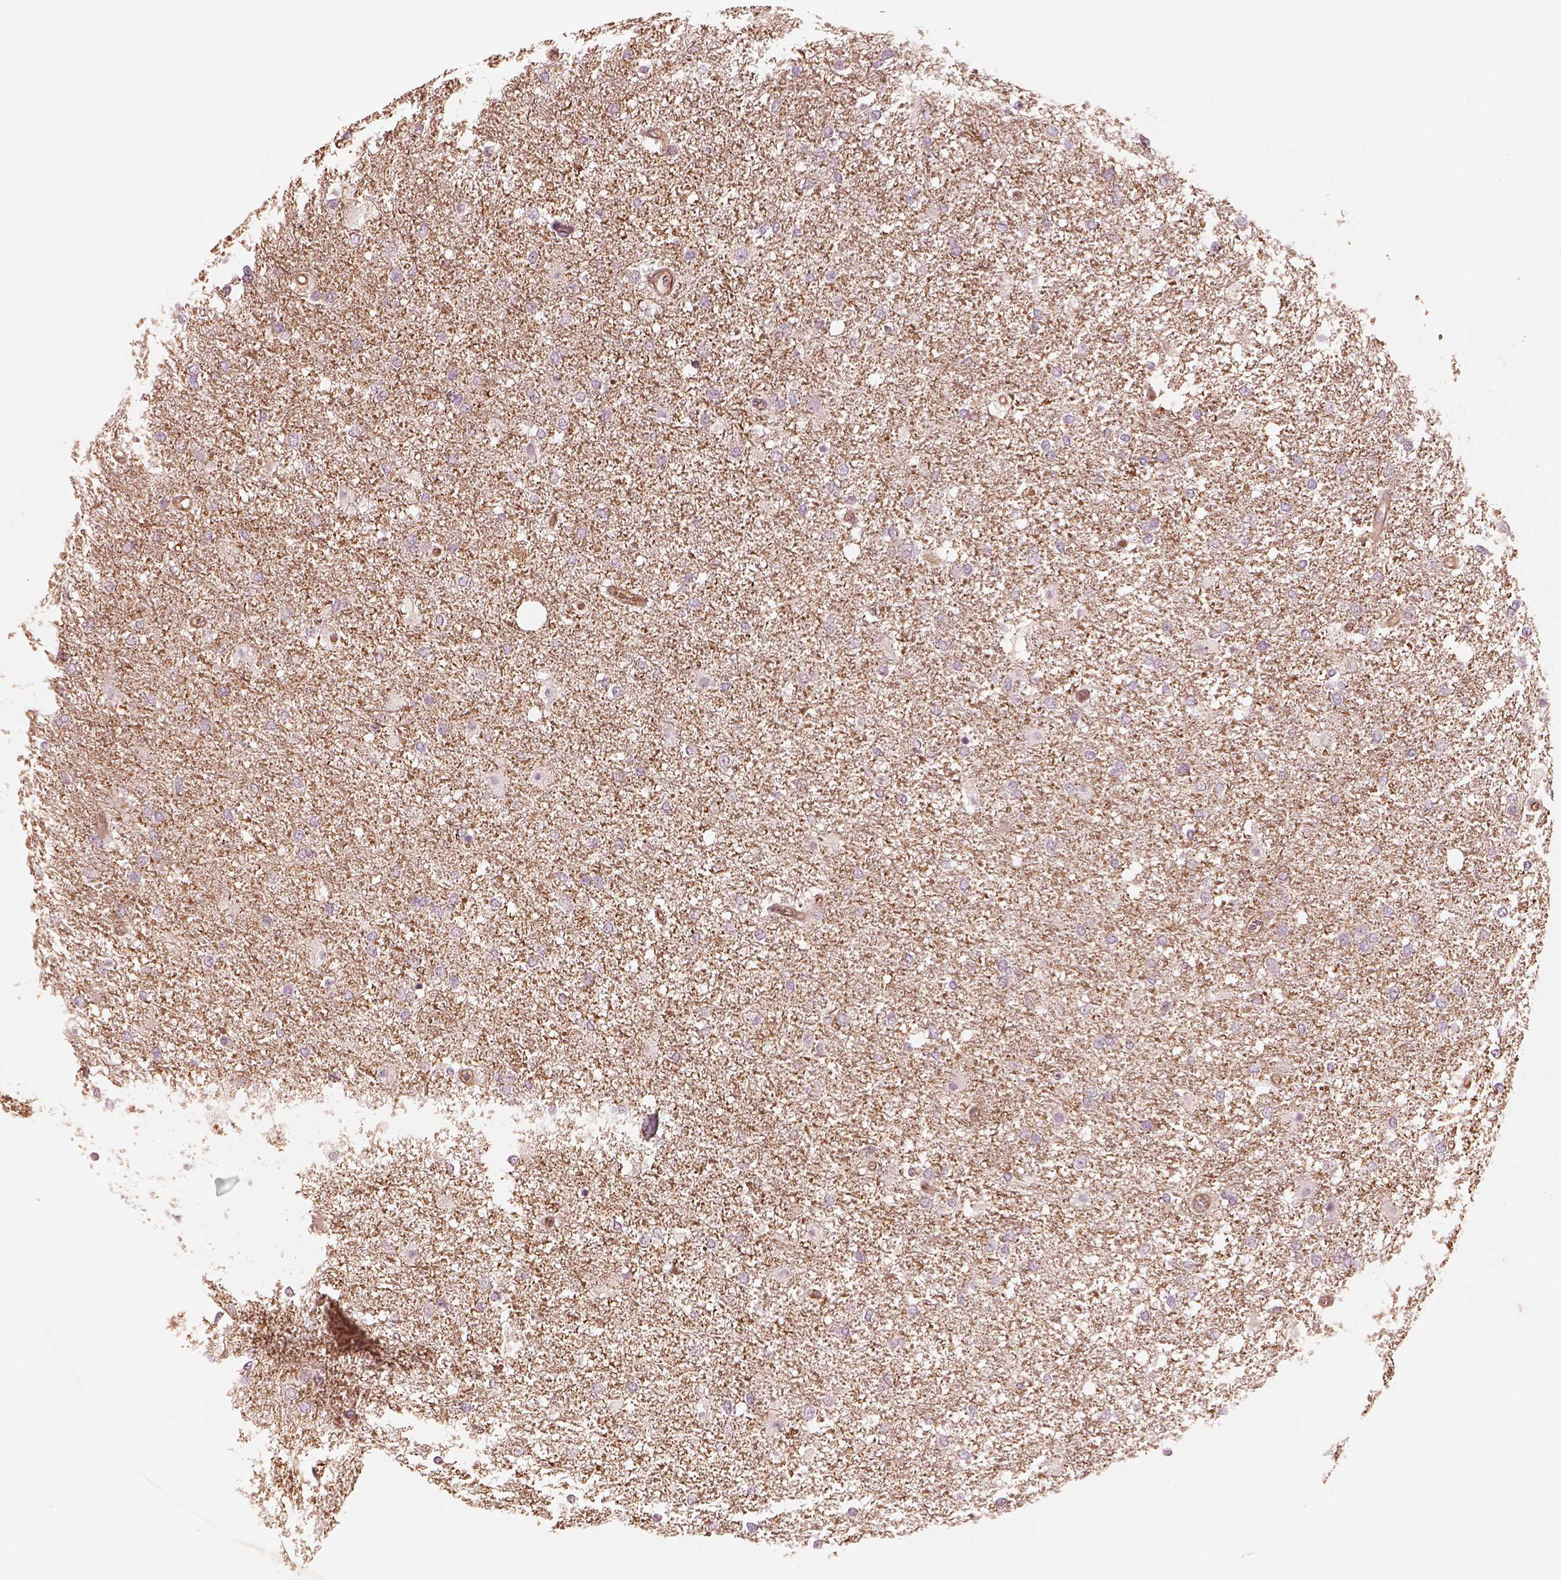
{"staining": {"intensity": "negative", "quantity": "none", "location": "none"}, "tissue": "glioma", "cell_type": "Tumor cells", "image_type": "cancer", "snomed": [{"axis": "morphology", "description": "Glioma, malignant, High grade"}, {"axis": "topography", "description": "Brain"}], "caption": "High magnification brightfield microscopy of glioma stained with DAB (3,3'-diaminobenzidine) (brown) and counterstained with hematoxylin (blue): tumor cells show no significant expression. The staining is performed using DAB brown chromogen with nuclei counter-stained in using hematoxylin.", "gene": "CRYM", "patient": {"sex": "female", "age": 61}}